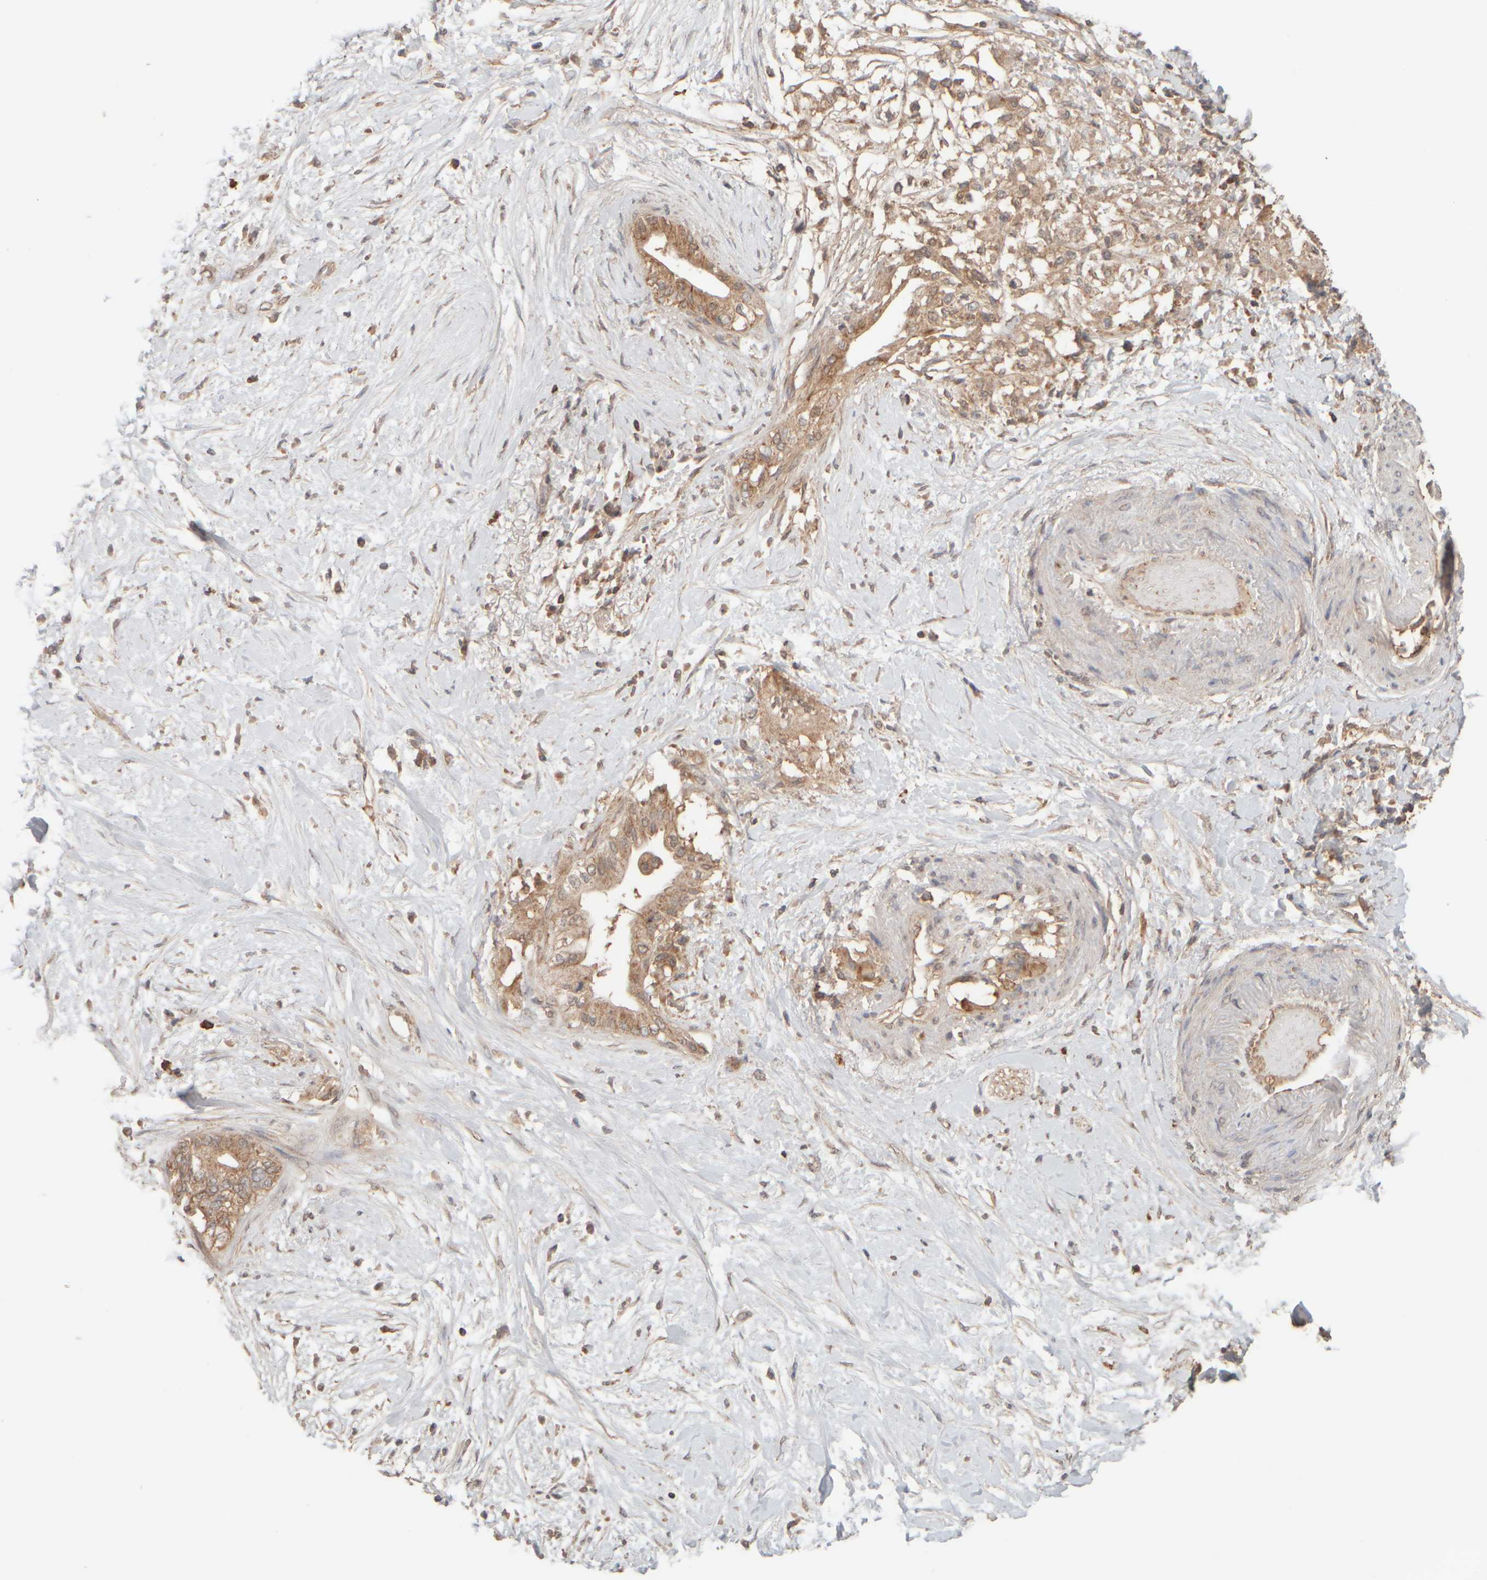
{"staining": {"intensity": "moderate", "quantity": ">75%", "location": "cytoplasmic/membranous"}, "tissue": "pancreatic cancer", "cell_type": "Tumor cells", "image_type": "cancer", "snomed": [{"axis": "morphology", "description": "Normal tissue, NOS"}, {"axis": "morphology", "description": "Adenocarcinoma, NOS"}, {"axis": "topography", "description": "Pancreas"}, {"axis": "topography", "description": "Duodenum"}], "caption": "Immunohistochemical staining of human pancreatic cancer (adenocarcinoma) reveals medium levels of moderate cytoplasmic/membranous protein expression in about >75% of tumor cells.", "gene": "EIF2B3", "patient": {"sex": "female", "age": 60}}